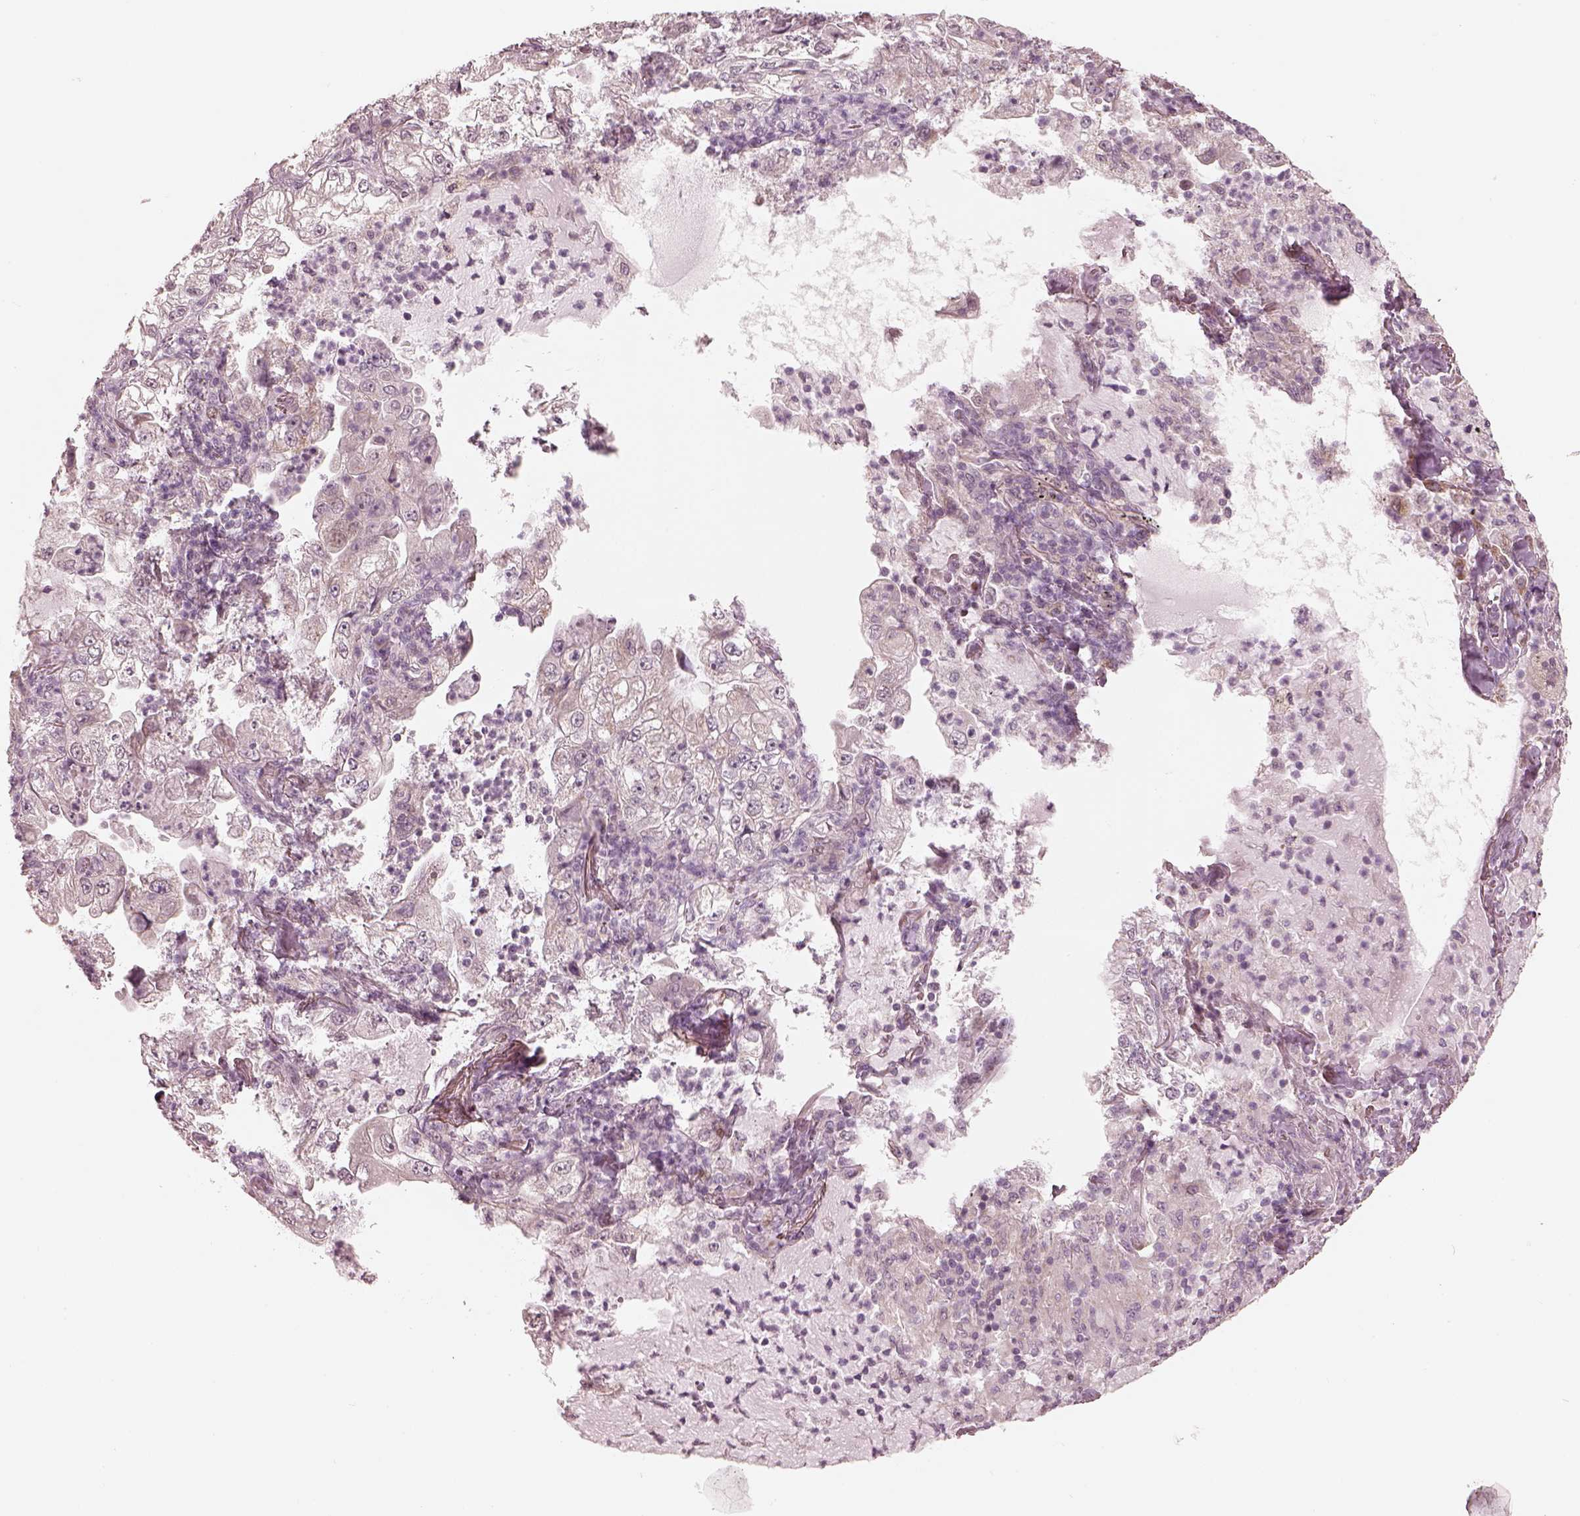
{"staining": {"intensity": "negative", "quantity": "none", "location": "none"}, "tissue": "lung cancer", "cell_type": "Tumor cells", "image_type": "cancer", "snomed": [{"axis": "morphology", "description": "Adenocarcinoma, NOS"}, {"axis": "topography", "description": "Lung"}], "caption": "Lung cancer (adenocarcinoma) was stained to show a protein in brown. There is no significant positivity in tumor cells.", "gene": "IQCB1", "patient": {"sex": "female", "age": 73}}